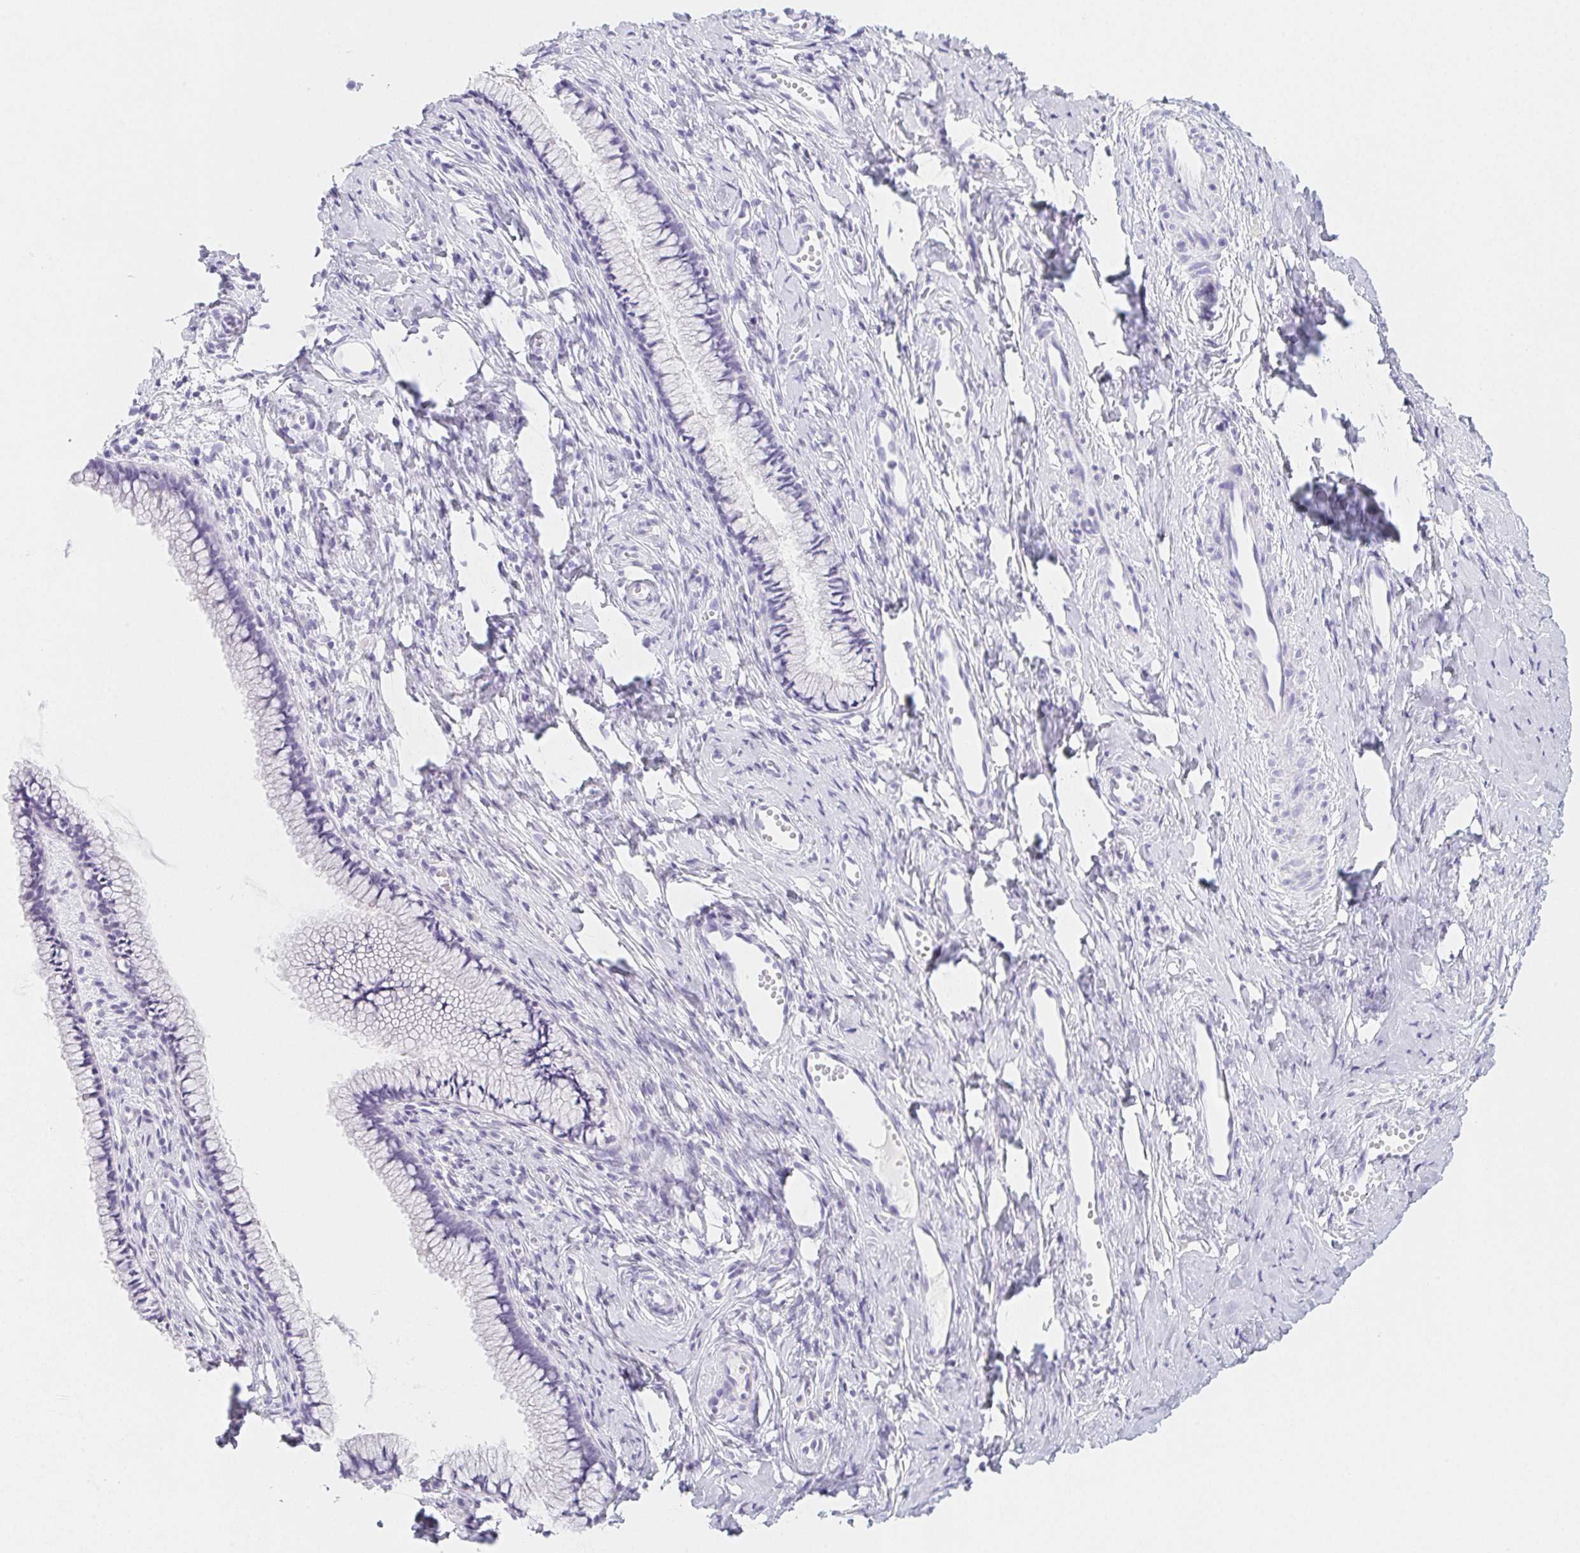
{"staining": {"intensity": "negative", "quantity": "none", "location": "none"}, "tissue": "cervix", "cell_type": "Glandular cells", "image_type": "normal", "snomed": [{"axis": "morphology", "description": "Normal tissue, NOS"}, {"axis": "topography", "description": "Cervix"}], "caption": "A micrograph of cervix stained for a protein reveals no brown staining in glandular cells.", "gene": "ZBBX", "patient": {"sex": "female", "age": 40}}